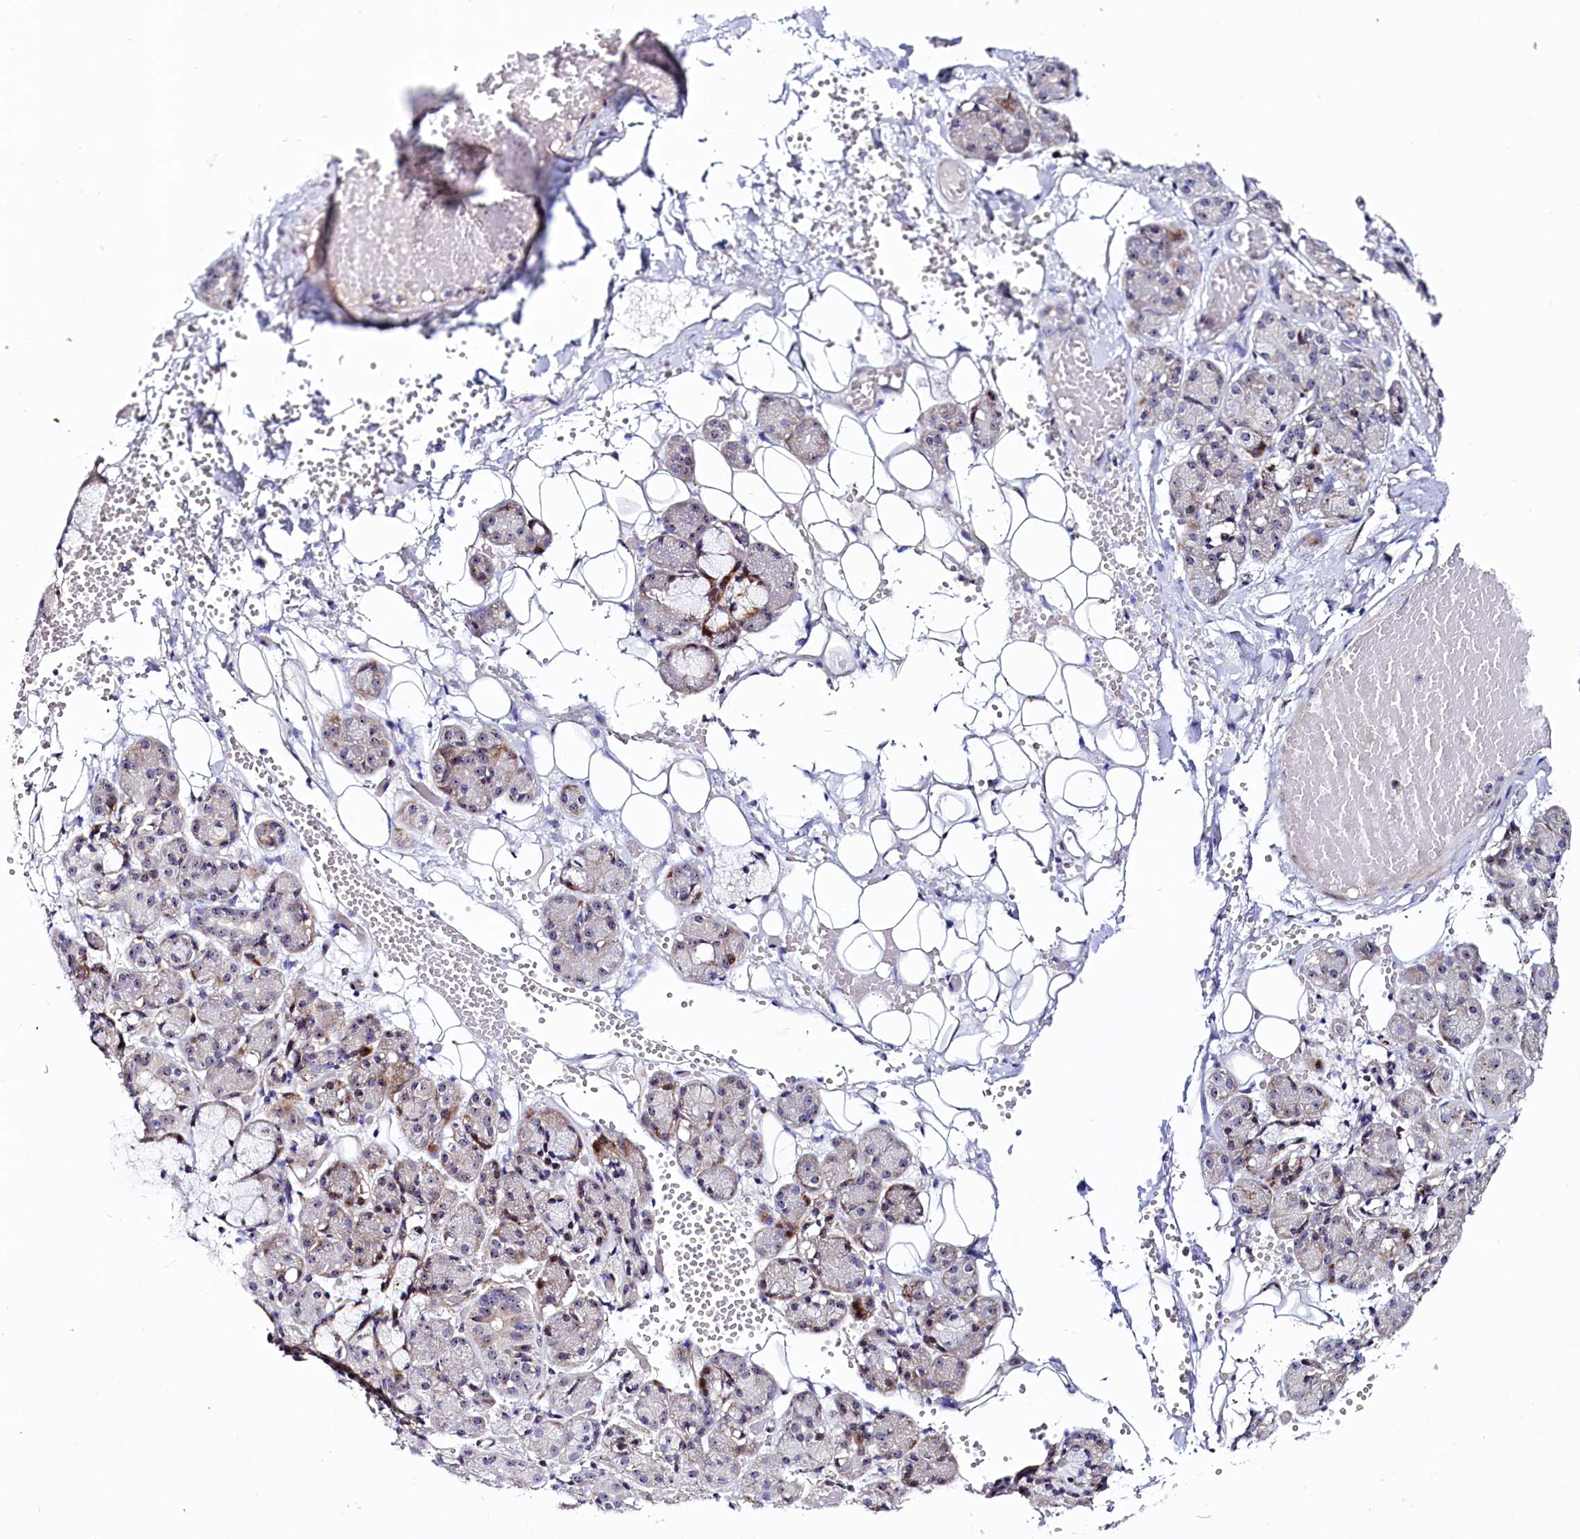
{"staining": {"intensity": "moderate", "quantity": "<25%", "location": "cytoplasmic/membranous"}, "tissue": "salivary gland", "cell_type": "Glandular cells", "image_type": "normal", "snomed": [{"axis": "morphology", "description": "Normal tissue, NOS"}, {"axis": "topography", "description": "Salivary gland"}], "caption": "The image shows staining of benign salivary gland, revealing moderate cytoplasmic/membranous protein expression (brown color) within glandular cells. (DAB (3,3'-diaminobenzidine) IHC with brightfield microscopy, high magnification).", "gene": "TCOF1", "patient": {"sex": "male", "age": 63}}